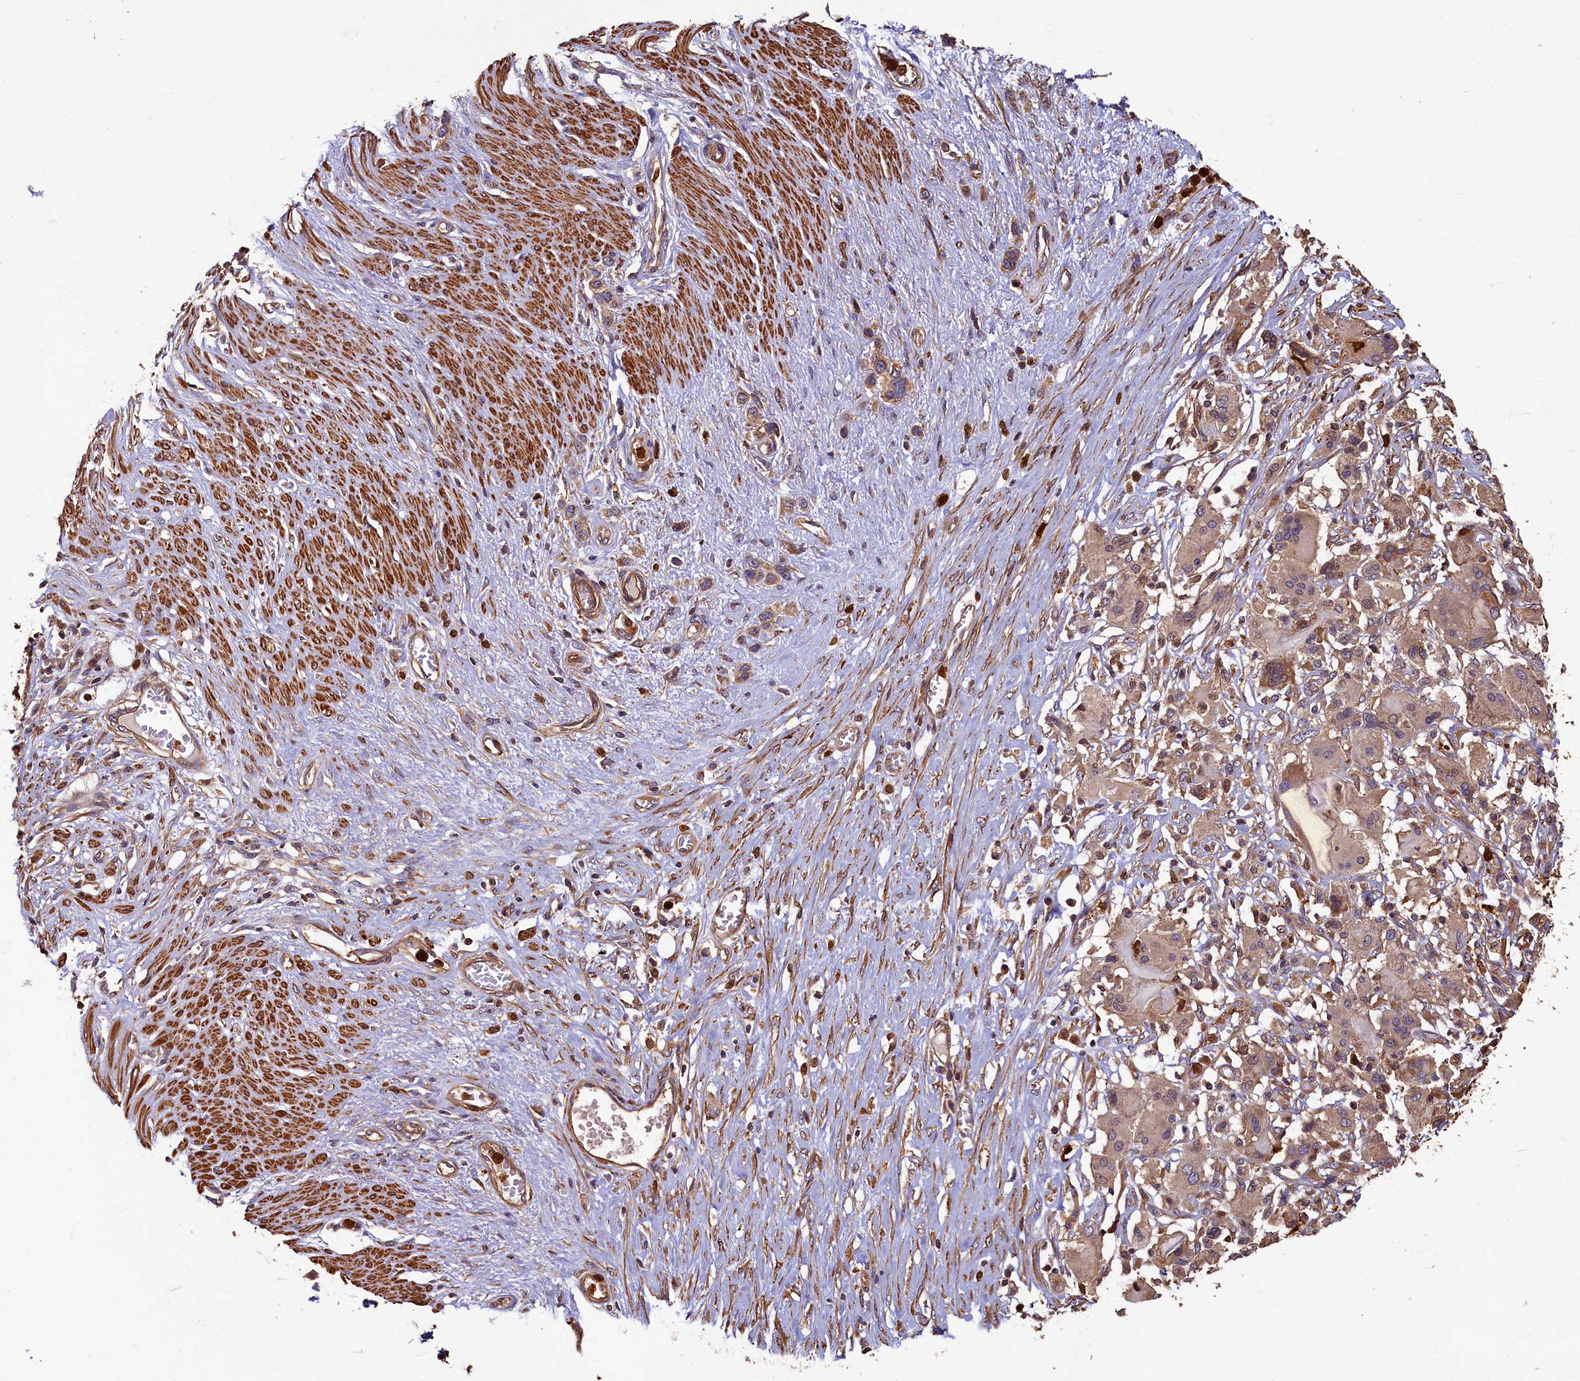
{"staining": {"intensity": "moderate", "quantity": ">75%", "location": "cytoplasmic/membranous"}, "tissue": "stomach cancer", "cell_type": "Tumor cells", "image_type": "cancer", "snomed": [{"axis": "morphology", "description": "Adenocarcinoma, NOS"}, {"axis": "morphology", "description": "Adenocarcinoma, High grade"}, {"axis": "topography", "description": "Stomach, upper"}, {"axis": "topography", "description": "Stomach, lower"}], "caption": "High-grade adenocarcinoma (stomach) stained for a protein shows moderate cytoplasmic/membranous positivity in tumor cells.", "gene": "CCDC102B", "patient": {"sex": "female", "age": 65}}